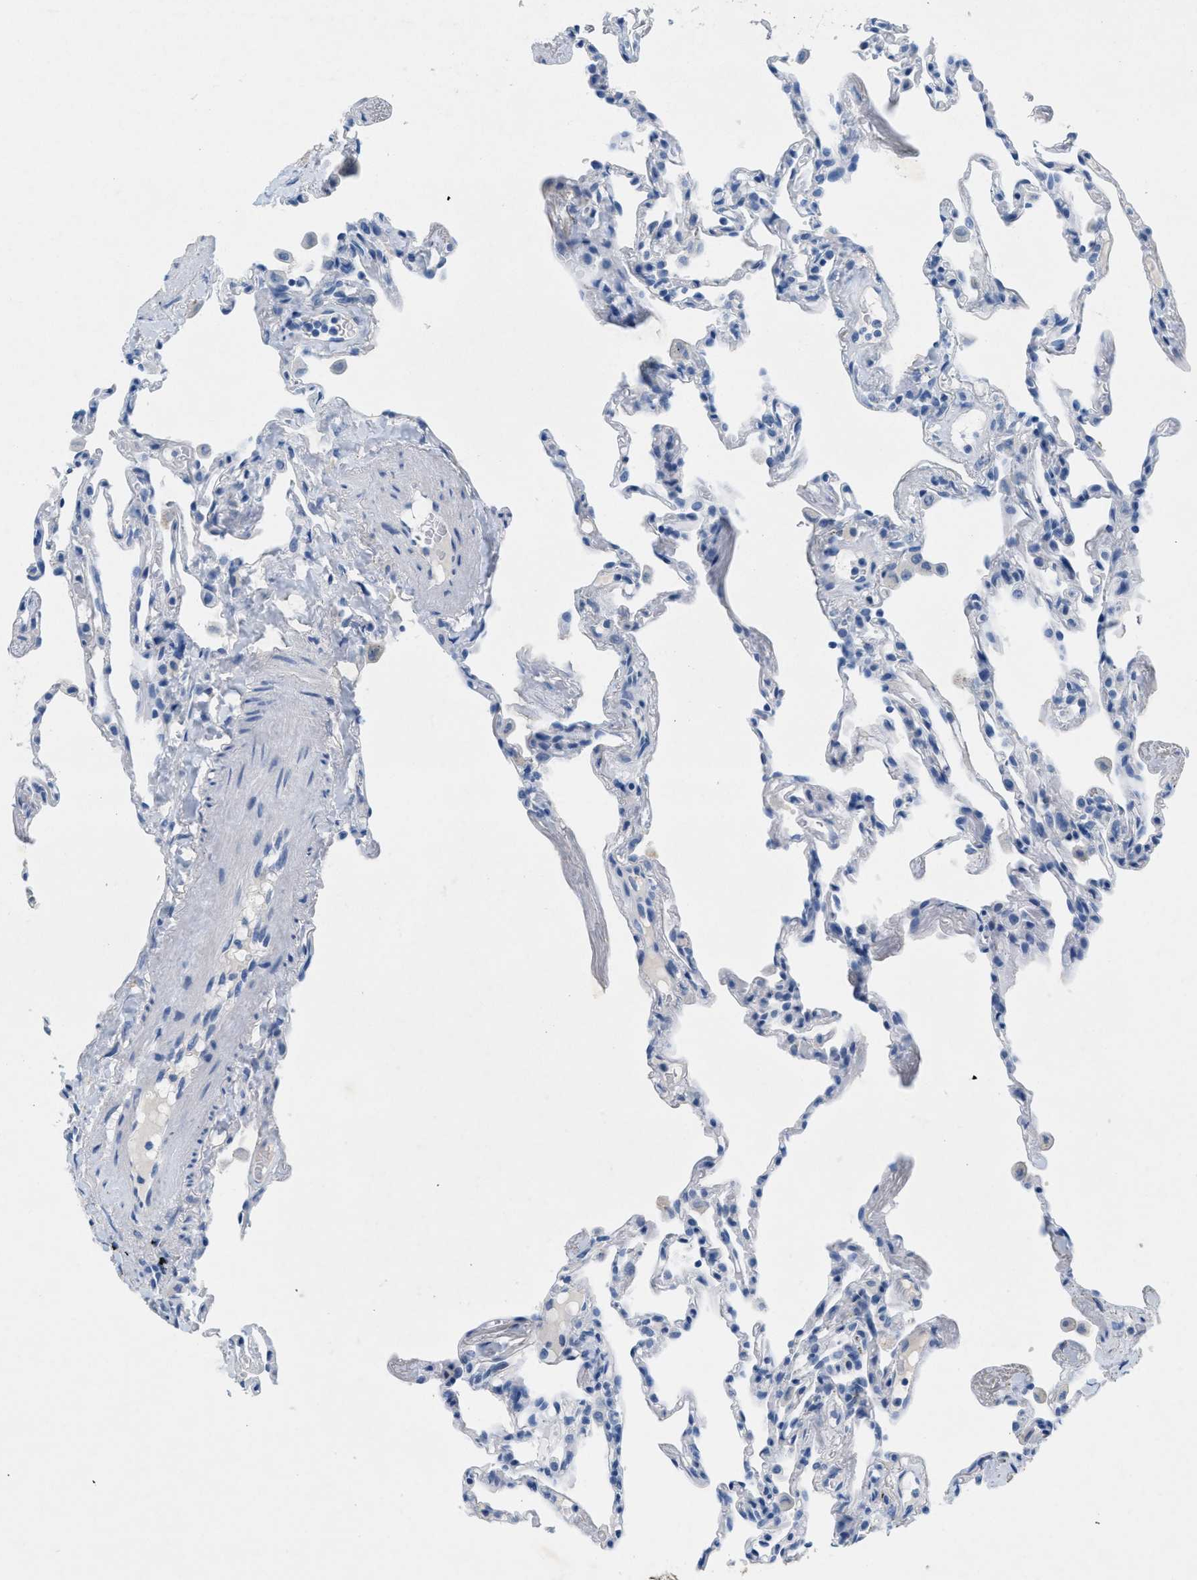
{"staining": {"intensity": "negative", "quantity": "none", "location": "none"}, "tissue": "lung", "cell_type": "Alveolar cells", "image_type": "normal", "snomed": [{"axis": "morphology", "description": "Normal tissue, NOS"}, {"axis": "topography", "description": "Lung"}], "caption": "Immunohistochemical staining of normal lung displays no significant staining in alveolar cells.", "gene": "GPM6A", "patient": {"sex": "male", "age": 59}}